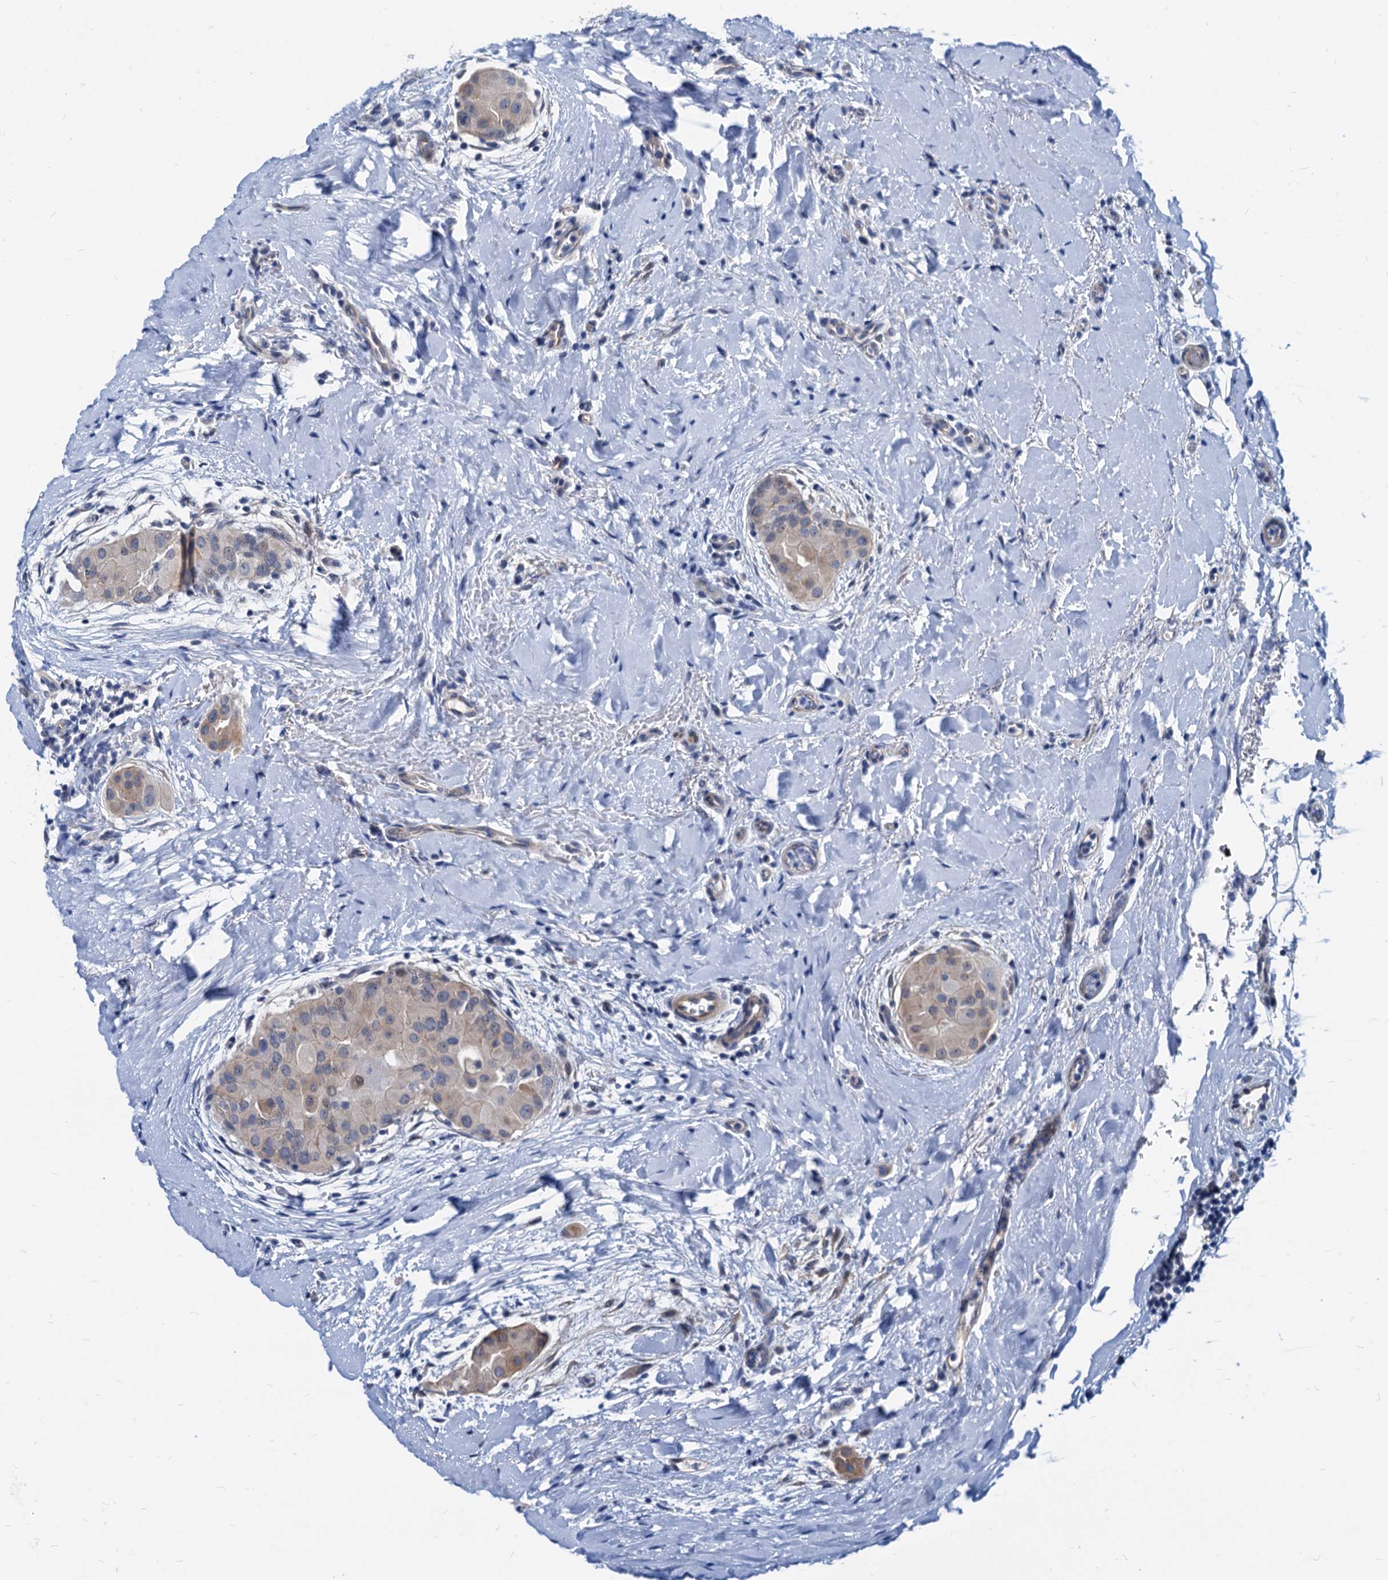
{"staining": {"intensity": "weak", "quantity": "<25%", "location": "cytoplasmic/membranous"}, "tissue": "thyroid cancer", "cell_type": "Tumor cells", "image_type": "cancer", "snomed": [{"axis": "morphology", "description": "Papillary adenocarcinoma, NOS"}, {"axis": "topography", "description": "Thyroid gland"}], "caption": "Immunohistochemical staining of human thyroid cancer (papillary adenocarcinoma) shows no significant positivity in tumor cells. The staining was performed using DAB (3,3'-diaminobenzidine) to visualize the protein expression in brown, while the nuclei were stained in blue with hematoxylin (Magnification: 20x).", "gene": "HSF2", "patient": {"sex": "male", "age": 33}}